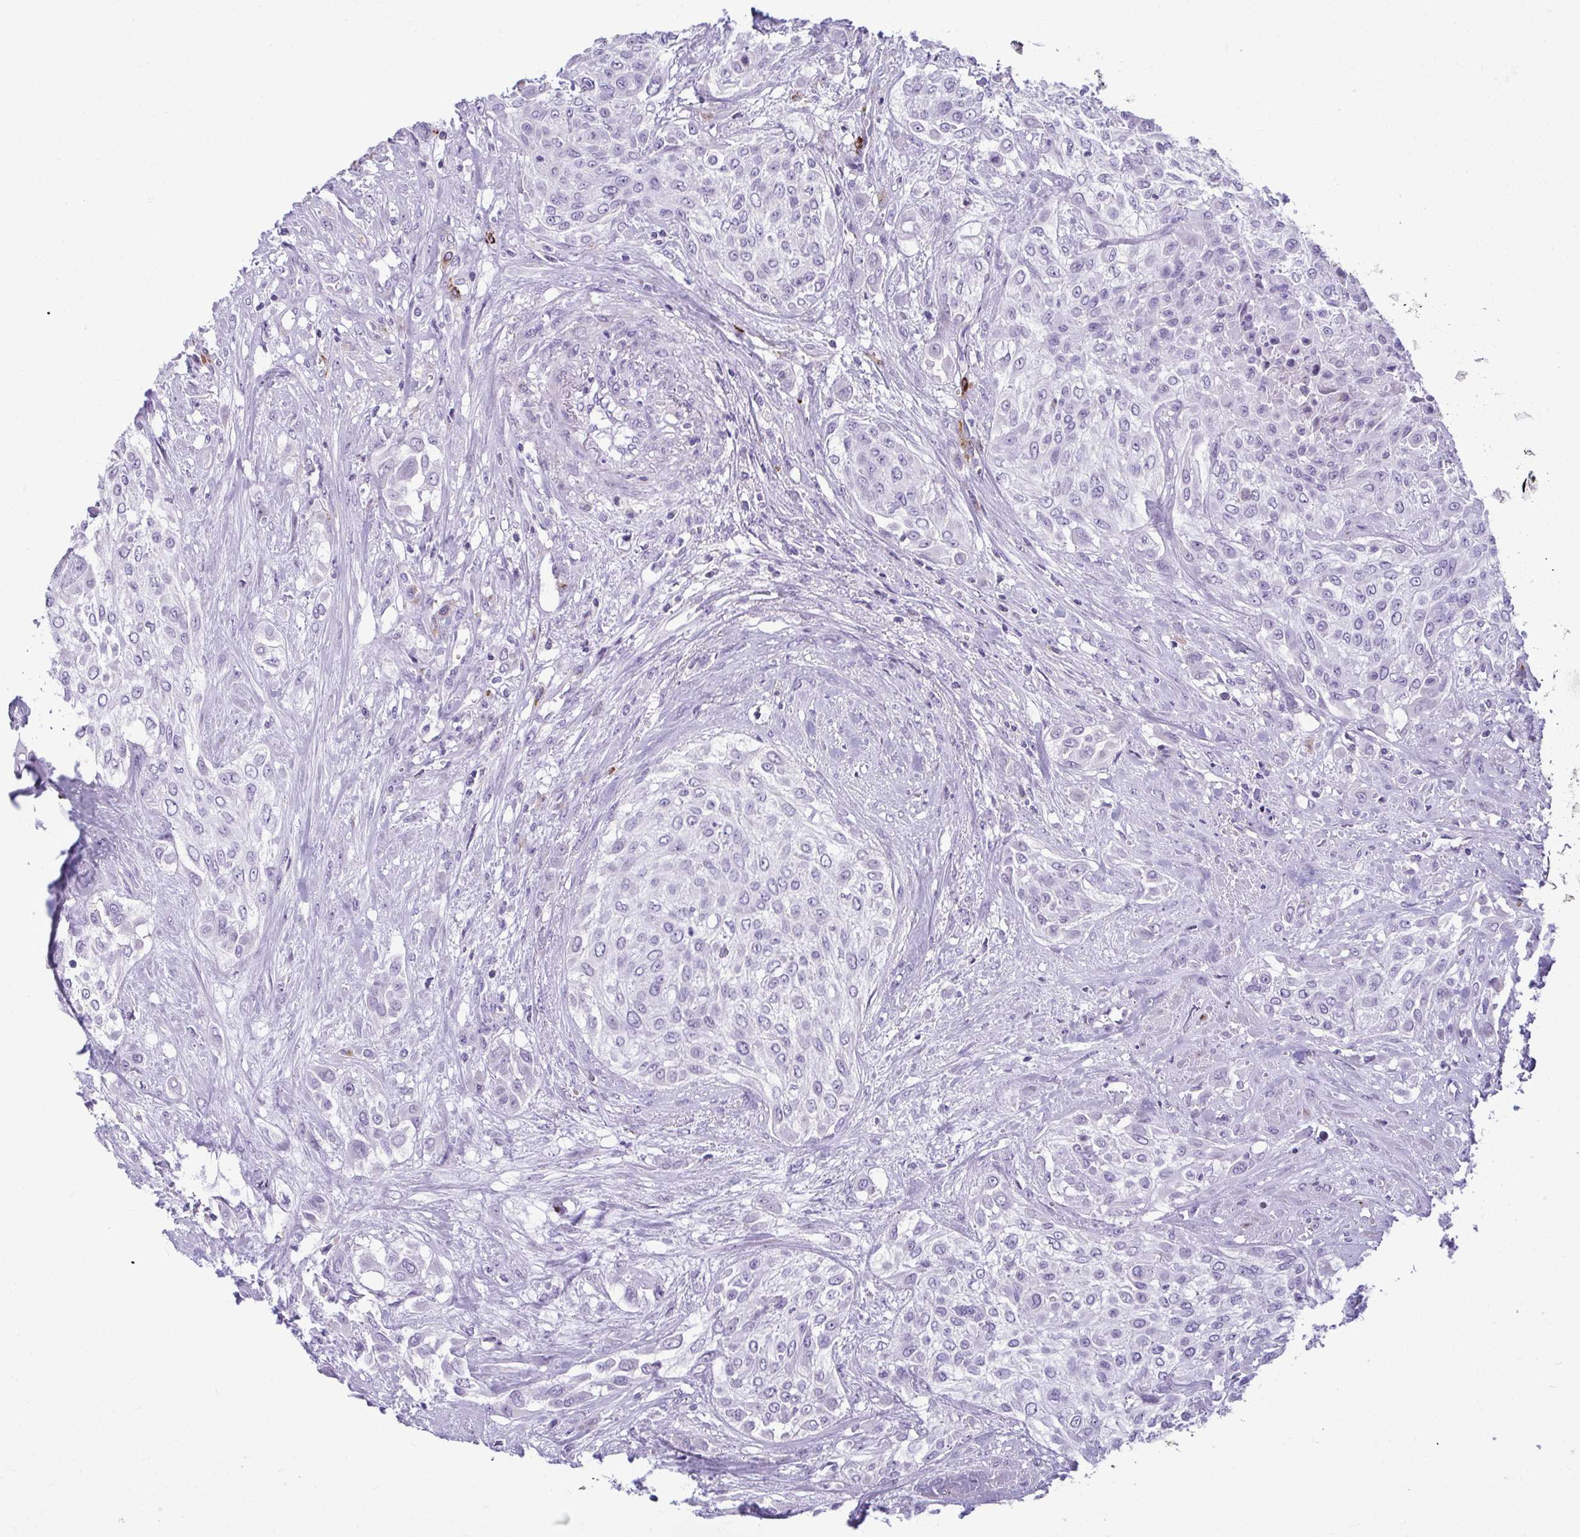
{"staining": {"intensity": "negative", "quantity": "none", "location": "none"}, "tissue": "urothelial cancer", "cell_type": "Tumor cells", "image_type": "cancer", "snomed": [{"axis": "morphology", "description": "Urothelial carcinoma, High grade"}, {"axis": "topography", "description": "Urinary bladder"}], "caption": "Human urothelial cancer stained for a protein using immunohistochemistry shows no expression in tumor cells.", "gene": "SERPINI1", "patient": {"sex": "male", "age": 57}}